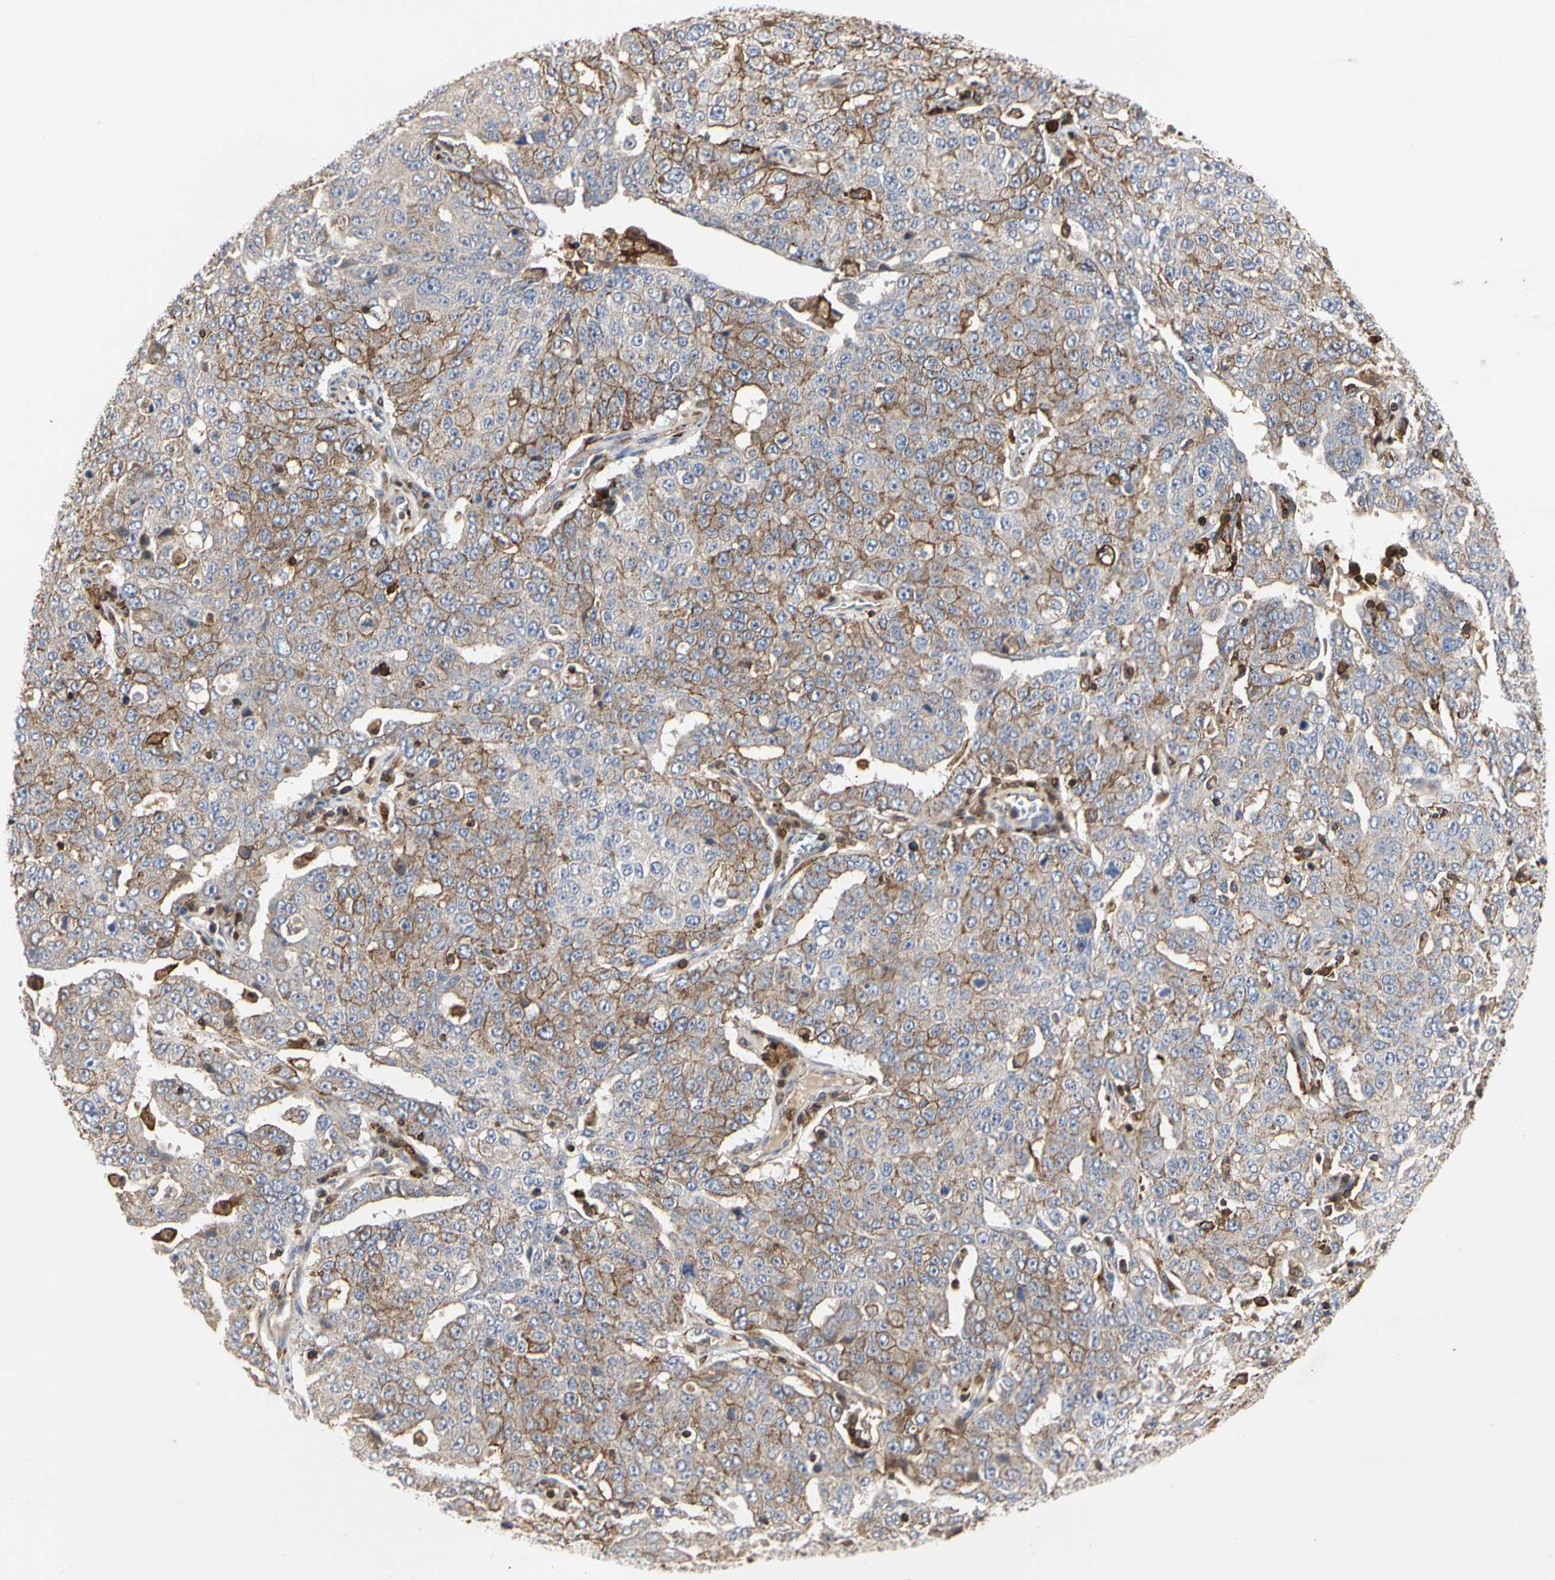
{"staining": {"intensity": "moderate", "quantity": "25%-75%", "location": "cytoplasmic/membranous"}, "tissue": "ovarian cancer", "cell_type": "Tumor cells", "image_type": "cancer", "snomed": [{"axis": "morphology", "description": "Carcinoma, endometroid"}, {"axis": "topography", "description": "Ovary"}], "caption": "IHC of human ovarian cancer (endometroid carcinoma) displays medium levels of moderate cytoplasmic/membranous positivity in approximately 25%-75% of tumor cells.", "gene": "NAPG", "patient": {"sex": "female", "age": 62}}